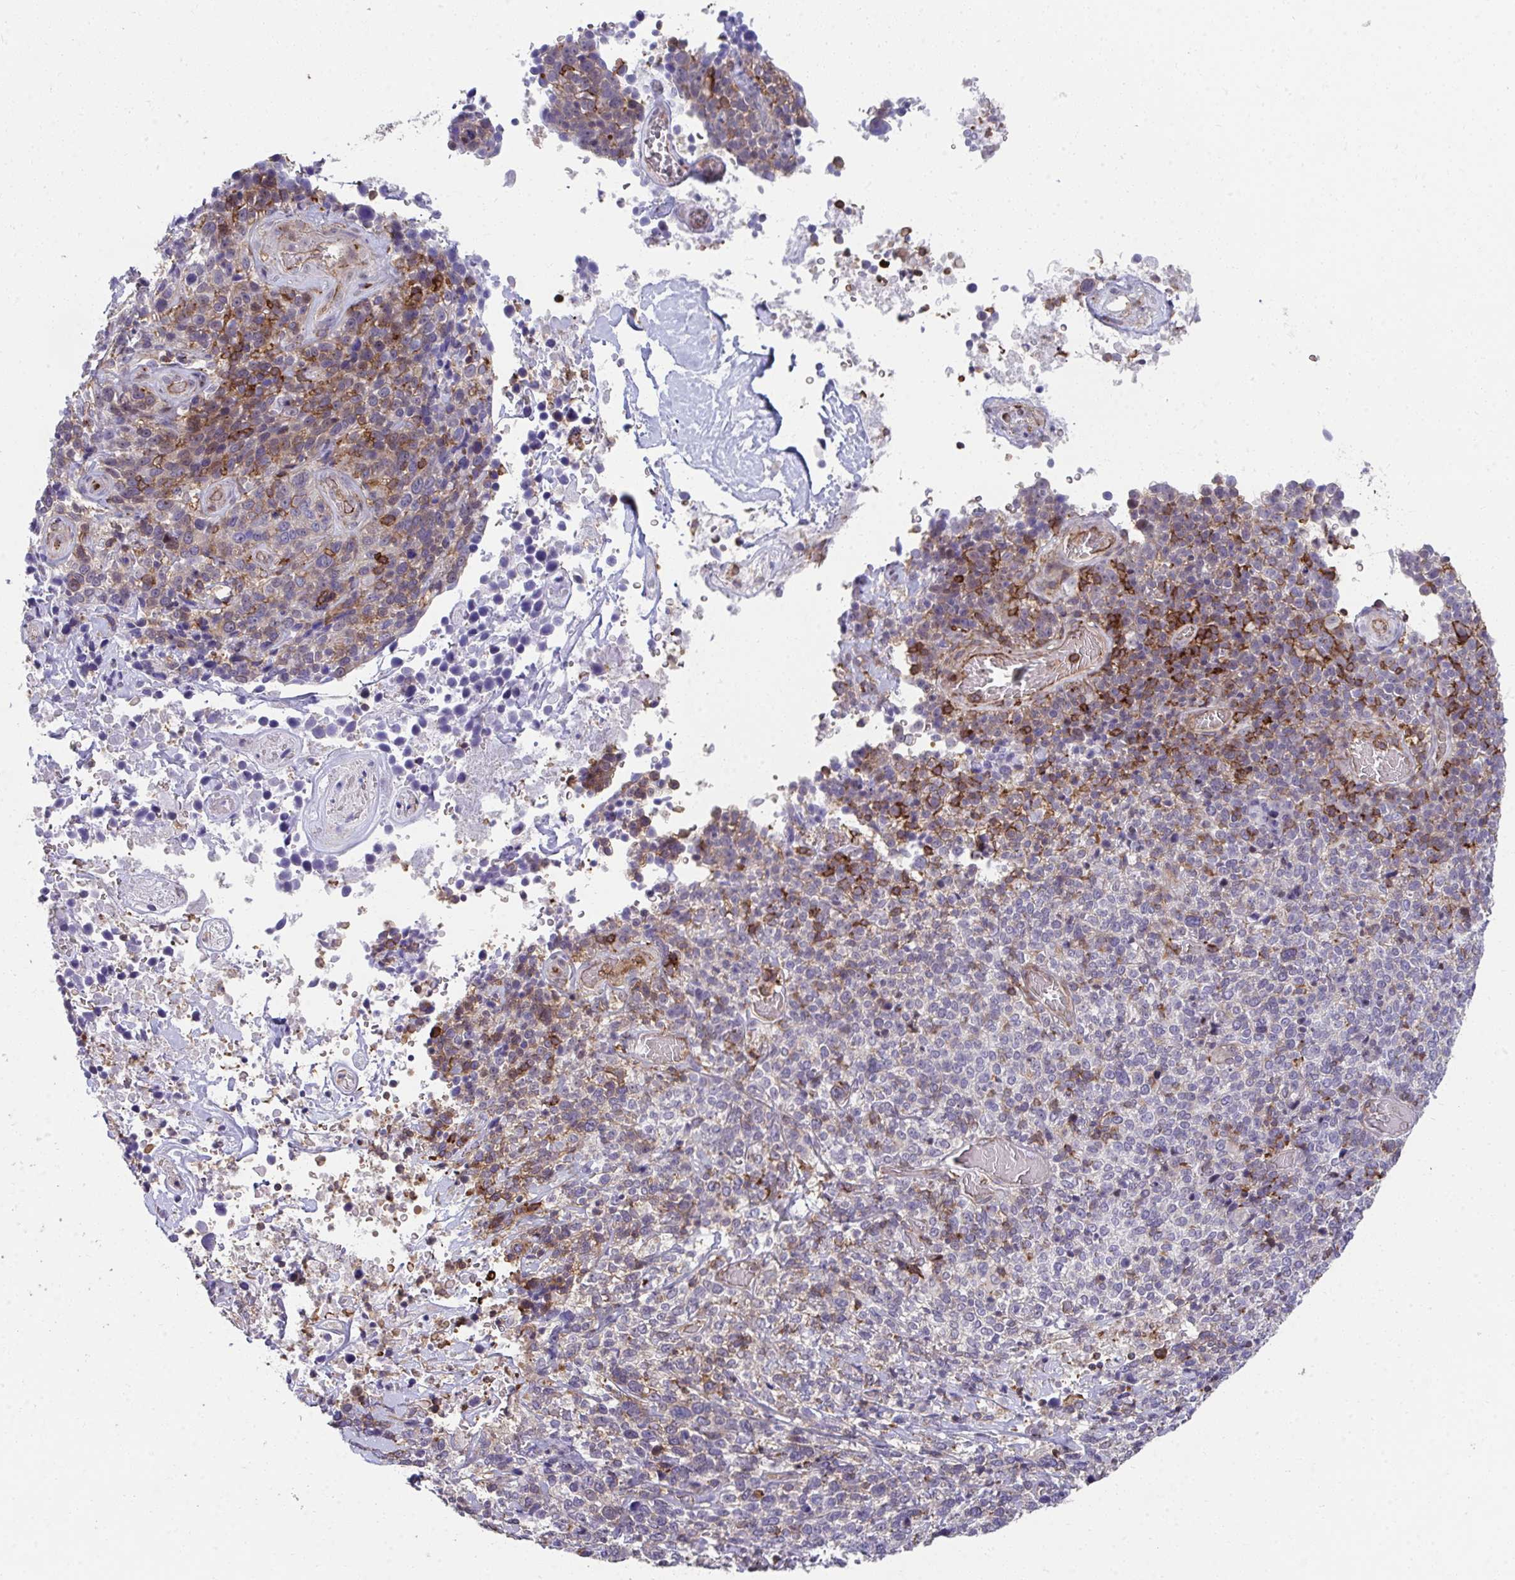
{"staining": {"intensity": "moderate", "quantity": "<25%", "location": "cytoplasmic/membranous"}, "tissue": "cervical cancer", "cell_type": "Tumor cells", "image_type": "cancer", "snomed": [{"axis": "morphology", "description": "Squamous cell carcinoma, NOS"}, {"axis": "topography", "description": "Cervix"}], "caption": "Tumor cells reveal low levels of moderate cytoplasmic/membranous staining in about <25% of cells in human cervical cancer (squamous cell carcinoma).", "gene": "FOXN3", "patient": {"sex": "female", "age": 46}}